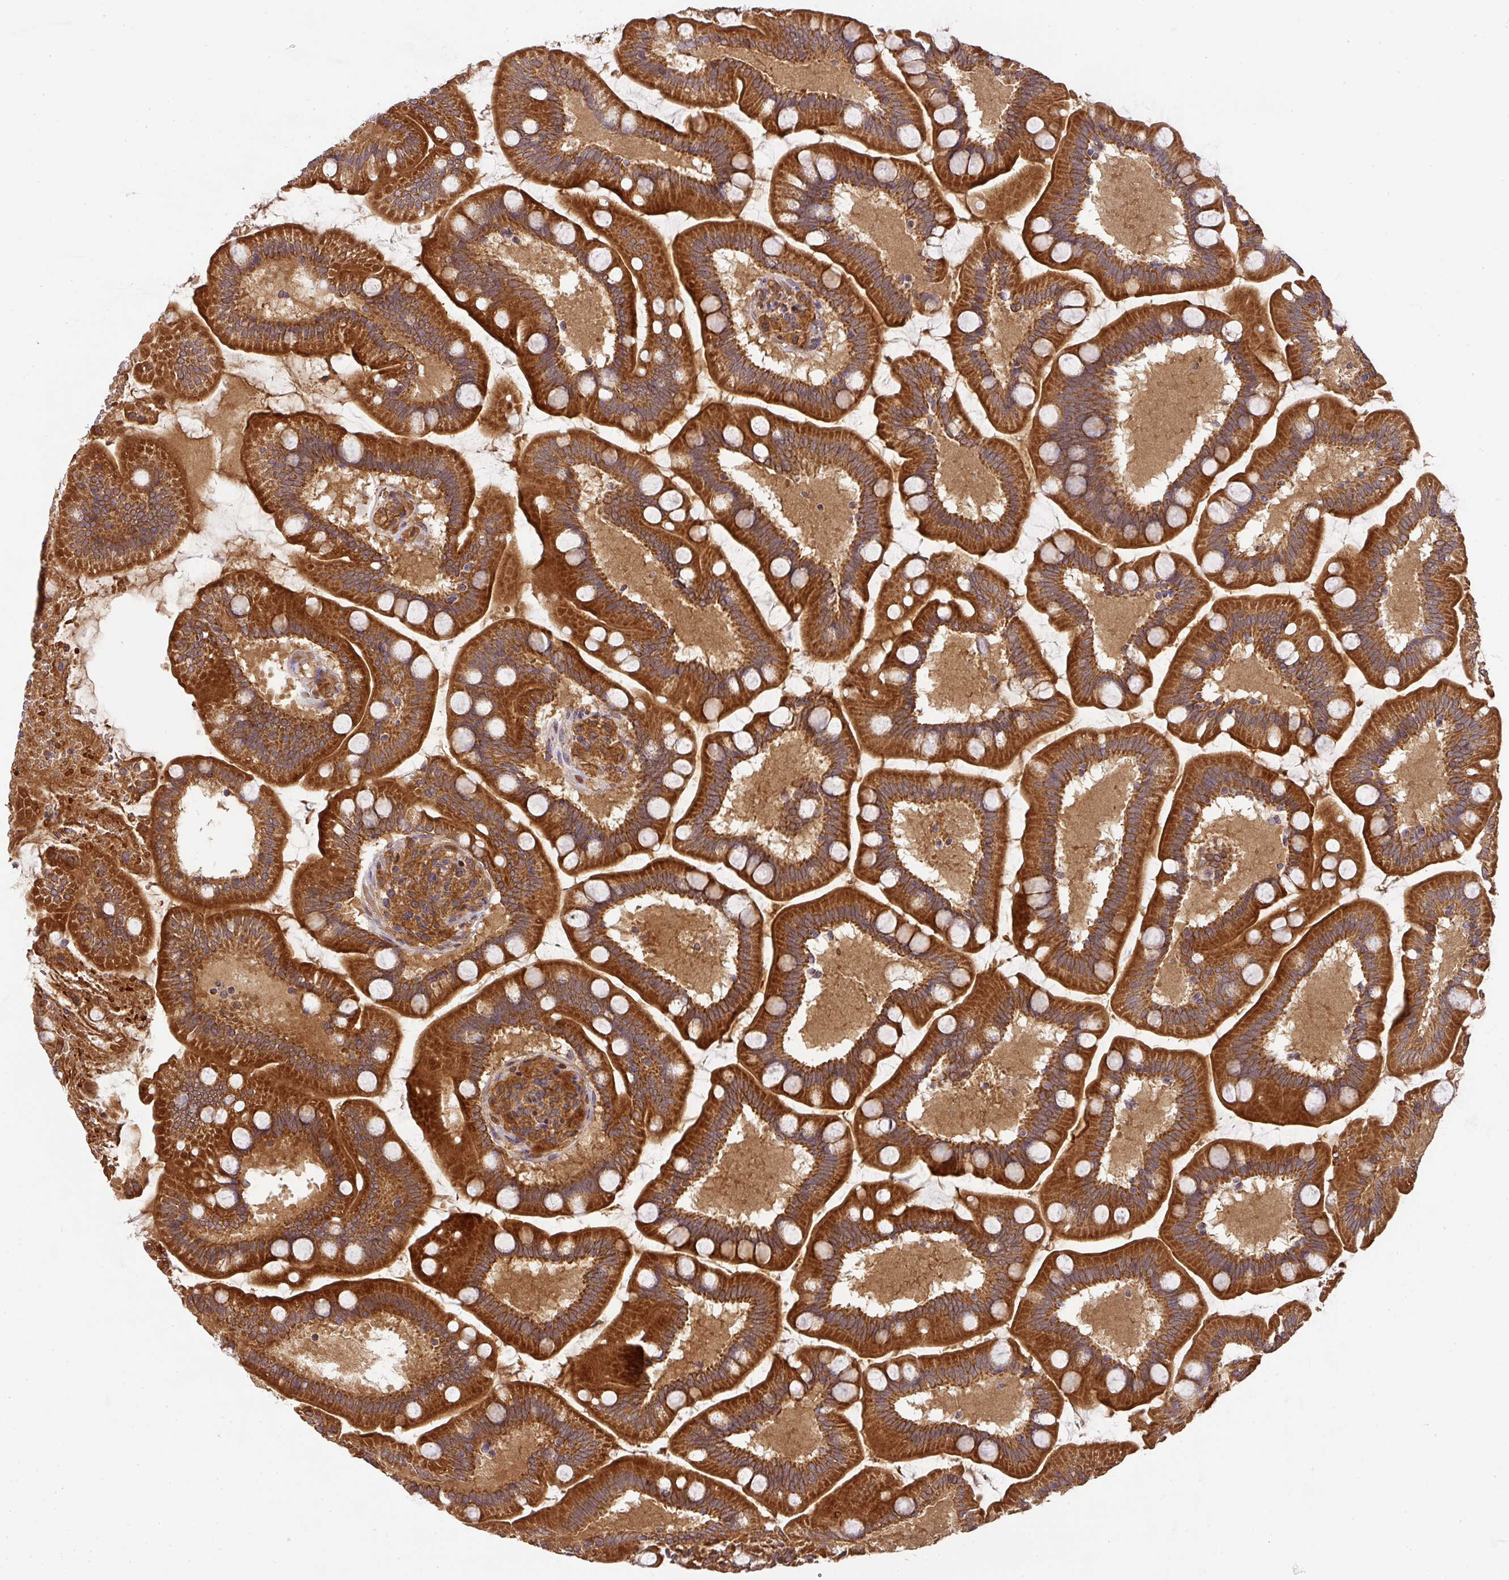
{"staining": {"intensity": "strong", "quantity": ">75%", "location": "cytoplasmic/membranous"}, "tissue": "small intestine", "cell_type": "Glandular cells", "image_type": "normal", "snomed": [{"axis": "morphology", "description": "Normal tissue, NOS"}, {"axis": "topography", "description": "Small intestine"}], "caption": "Immunohistochemical staining of normal human small intestine demonstrates strong cytoplasmic/membranous protein positivity in approximately >75% of glandular cells. (Brightfield microscopy of DAB IHC at high magnification).", "gene": "MALSU1", "patient": {"sex": "female", "age": 64}}